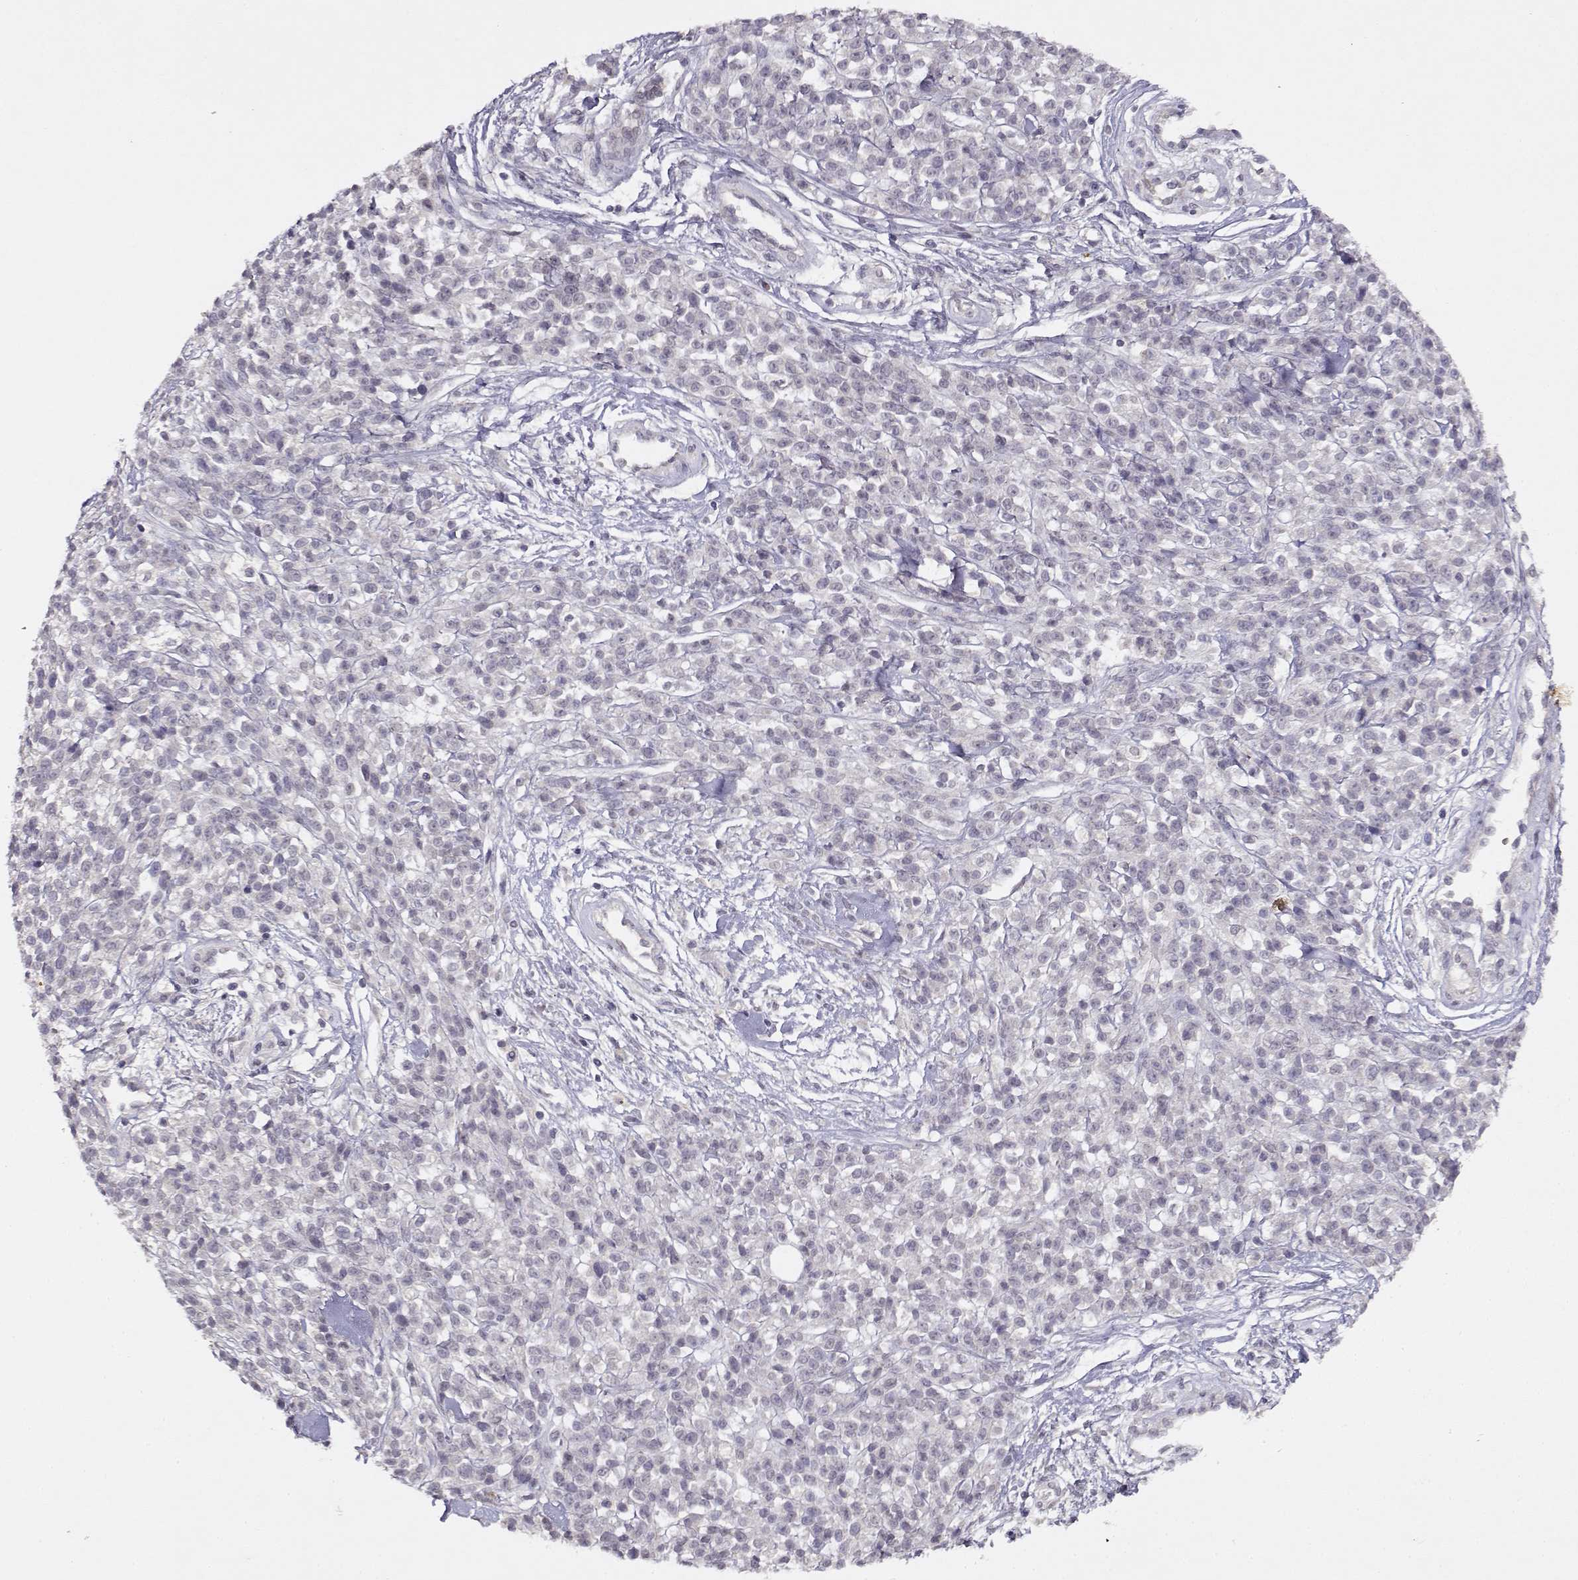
{"staining": {"intensity": "negative", "quantity": "none", "location": "none"}, "tissue": "melanoma", "cell_type": "Tumor cells", "image_type": "cancer", "snomed": [{"axis": "morphology", "description": "Malignant melanoma, NOS"}, {"axis": "topography", "description": "Skin"}, {"axis": "topography", "description": "Skin of trunk"}], "caption": "A micrograph of human malignant melanoma is negative for staining in tumor cells. The staining was performed using DAB to visualize the protein expression in brown, while the nuclei were stained in blue with hematoxylin (Magnification: 20x).", "gene": "BMX", "patient": {"sex": "male", "age": 74}}